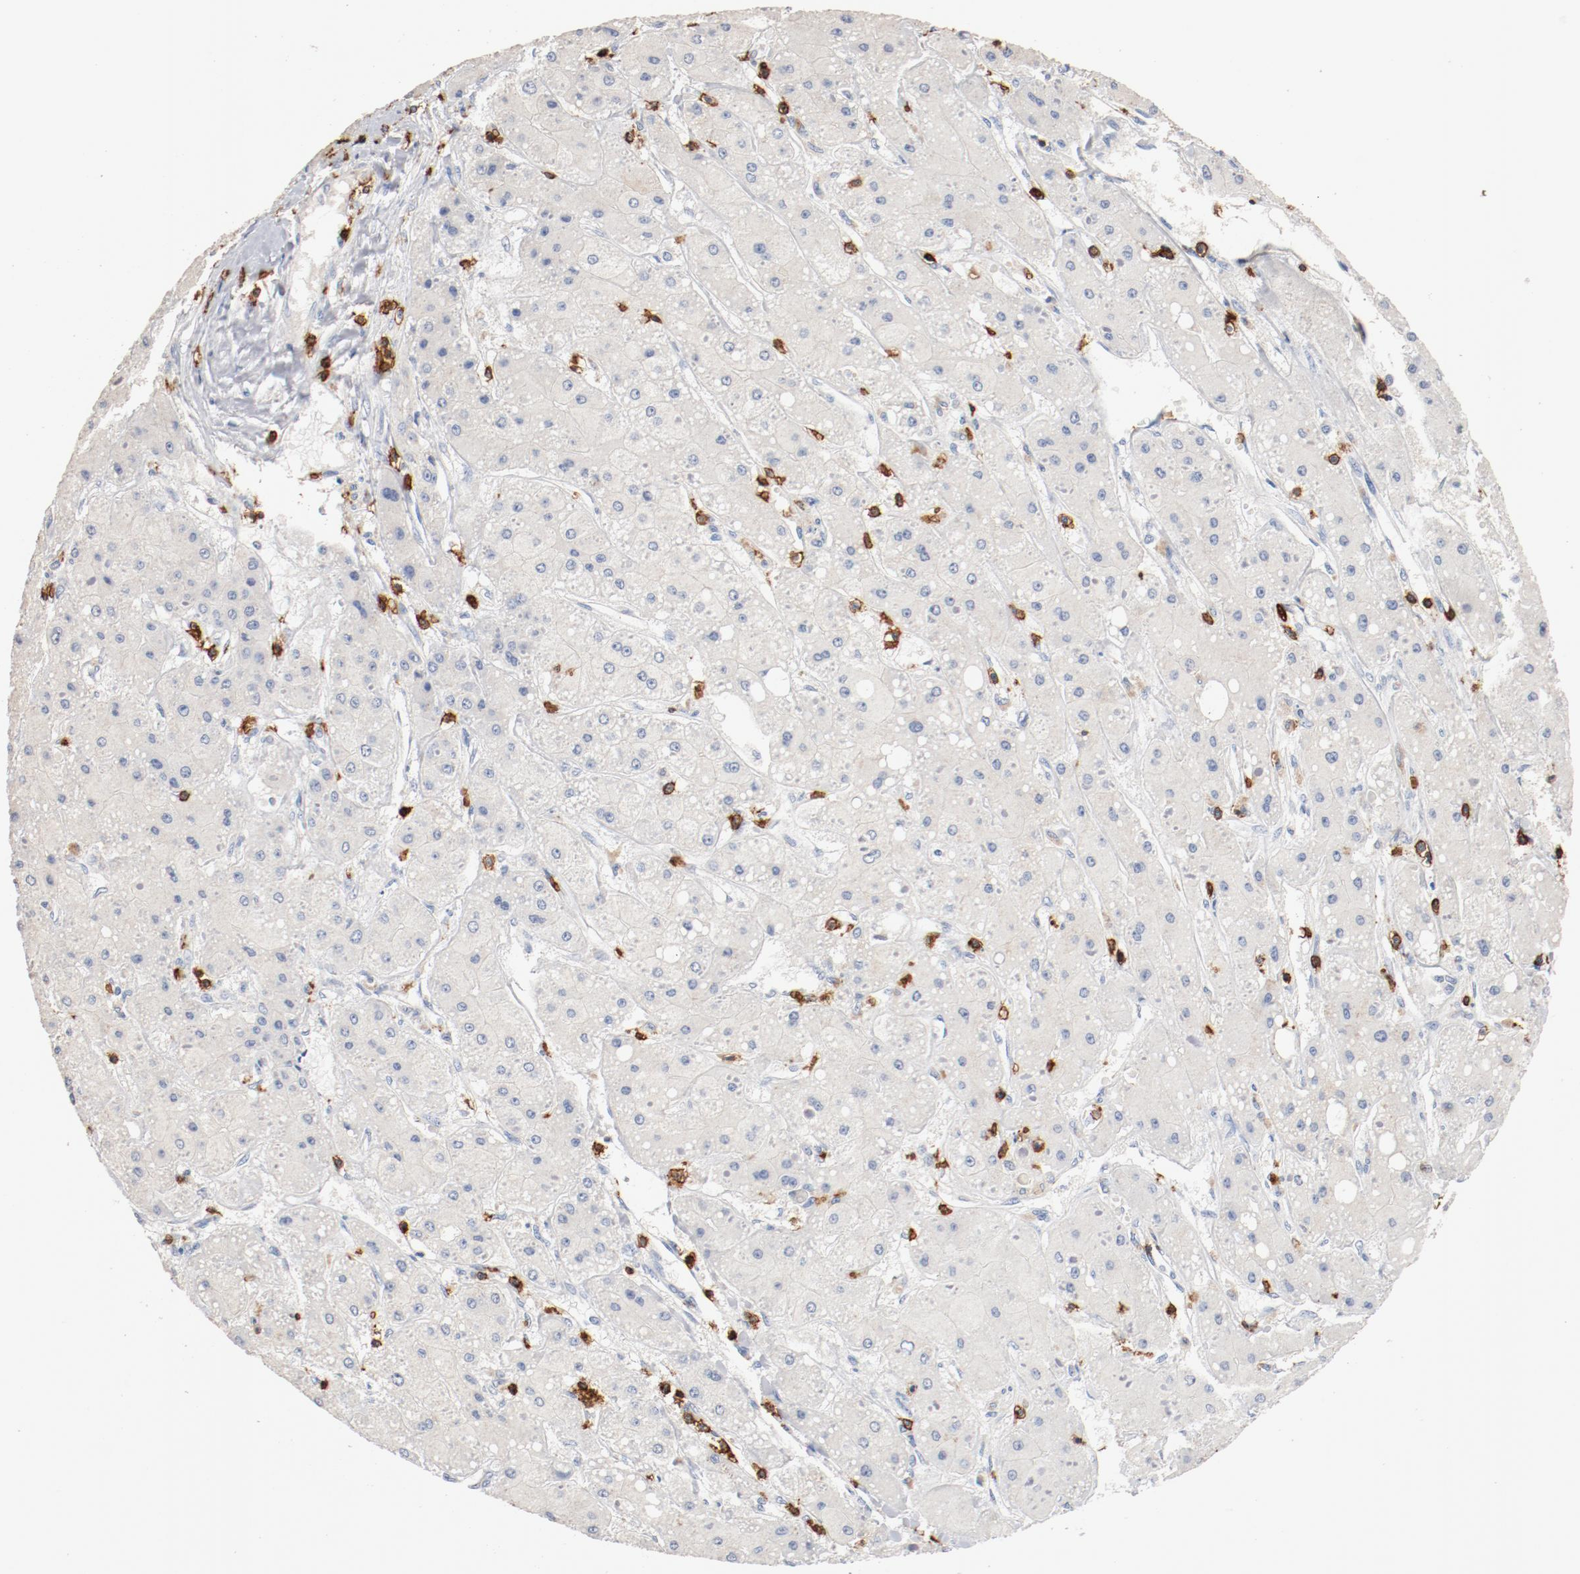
{"staining": {"intensity": "negative", "quantity": "none", "location": "none"}, "tissue": "liver cancer", "cell_type": "Tumor cells", "image_type": "cancer", "snomed": [{"axis": "morphology", "description": "Carcinoma, Hepatocellular, NOS"}, {"axis": "topography", "description": "Liver"}], "caption": "Immunohistochemical staining of liver cancer displays no significant expression in tumor cells. (DAB IHC with hematoxylin counter stain).", "gene": "CD247", "patient": {"sex": "female", "age": 52}}